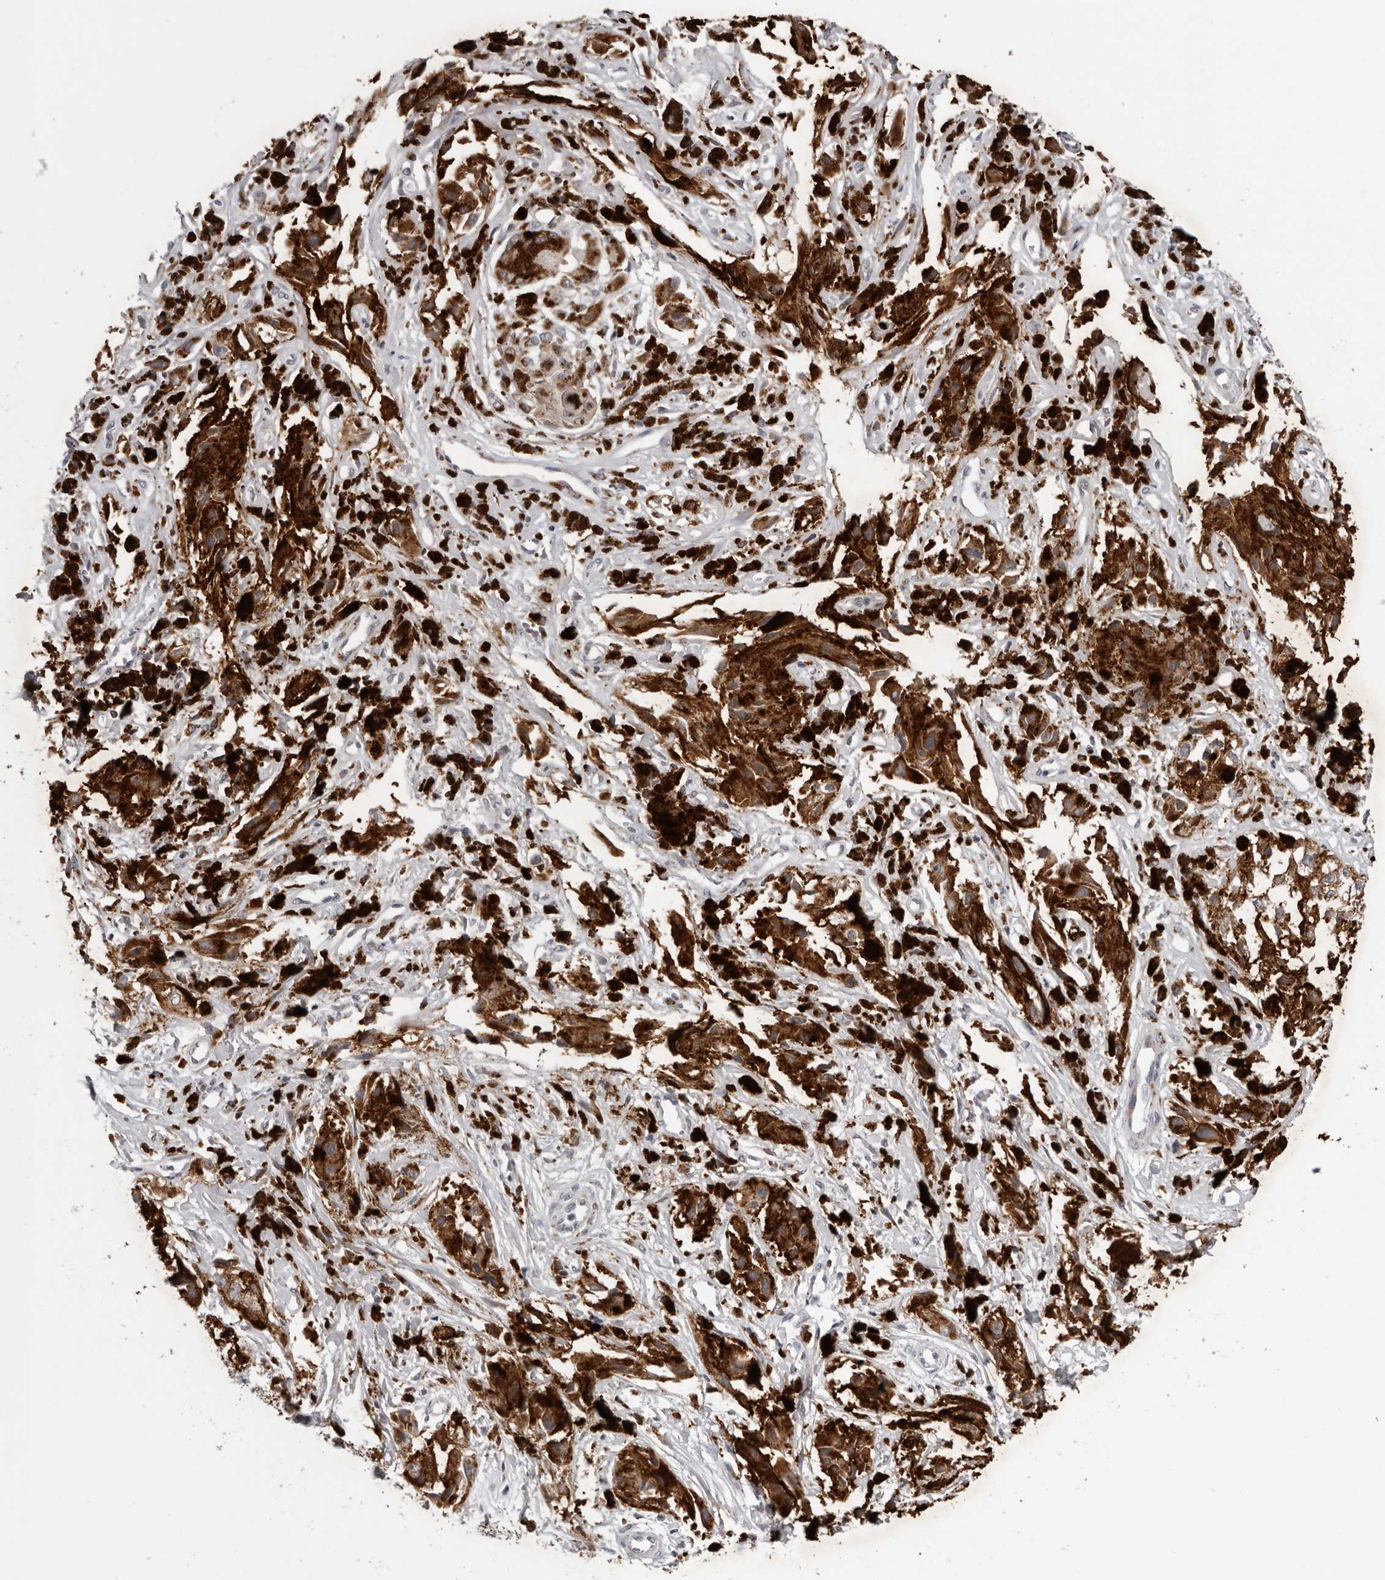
{"staining": {"intensity": "strong", "quantity": ">75%", "location": "cytoplasmic/membranous"}, "tissue": "melanoma", "cell_type": "Tumor cells", "image_type": "cancer", "snomed": [{"axis": "morphology", "description": "Malignant melanoma, NOS"}, {"axis": "topography", "description": "Skin"}], "caption": "IHC micrograph of human malignant melanoma stained for a protein (brown), which exhibits high levels of strong cytoplasmic/membranous expression in about >75% of tumor cells.", "gene": "CPT2", "patient": {"sex": "male", "age": 88}}